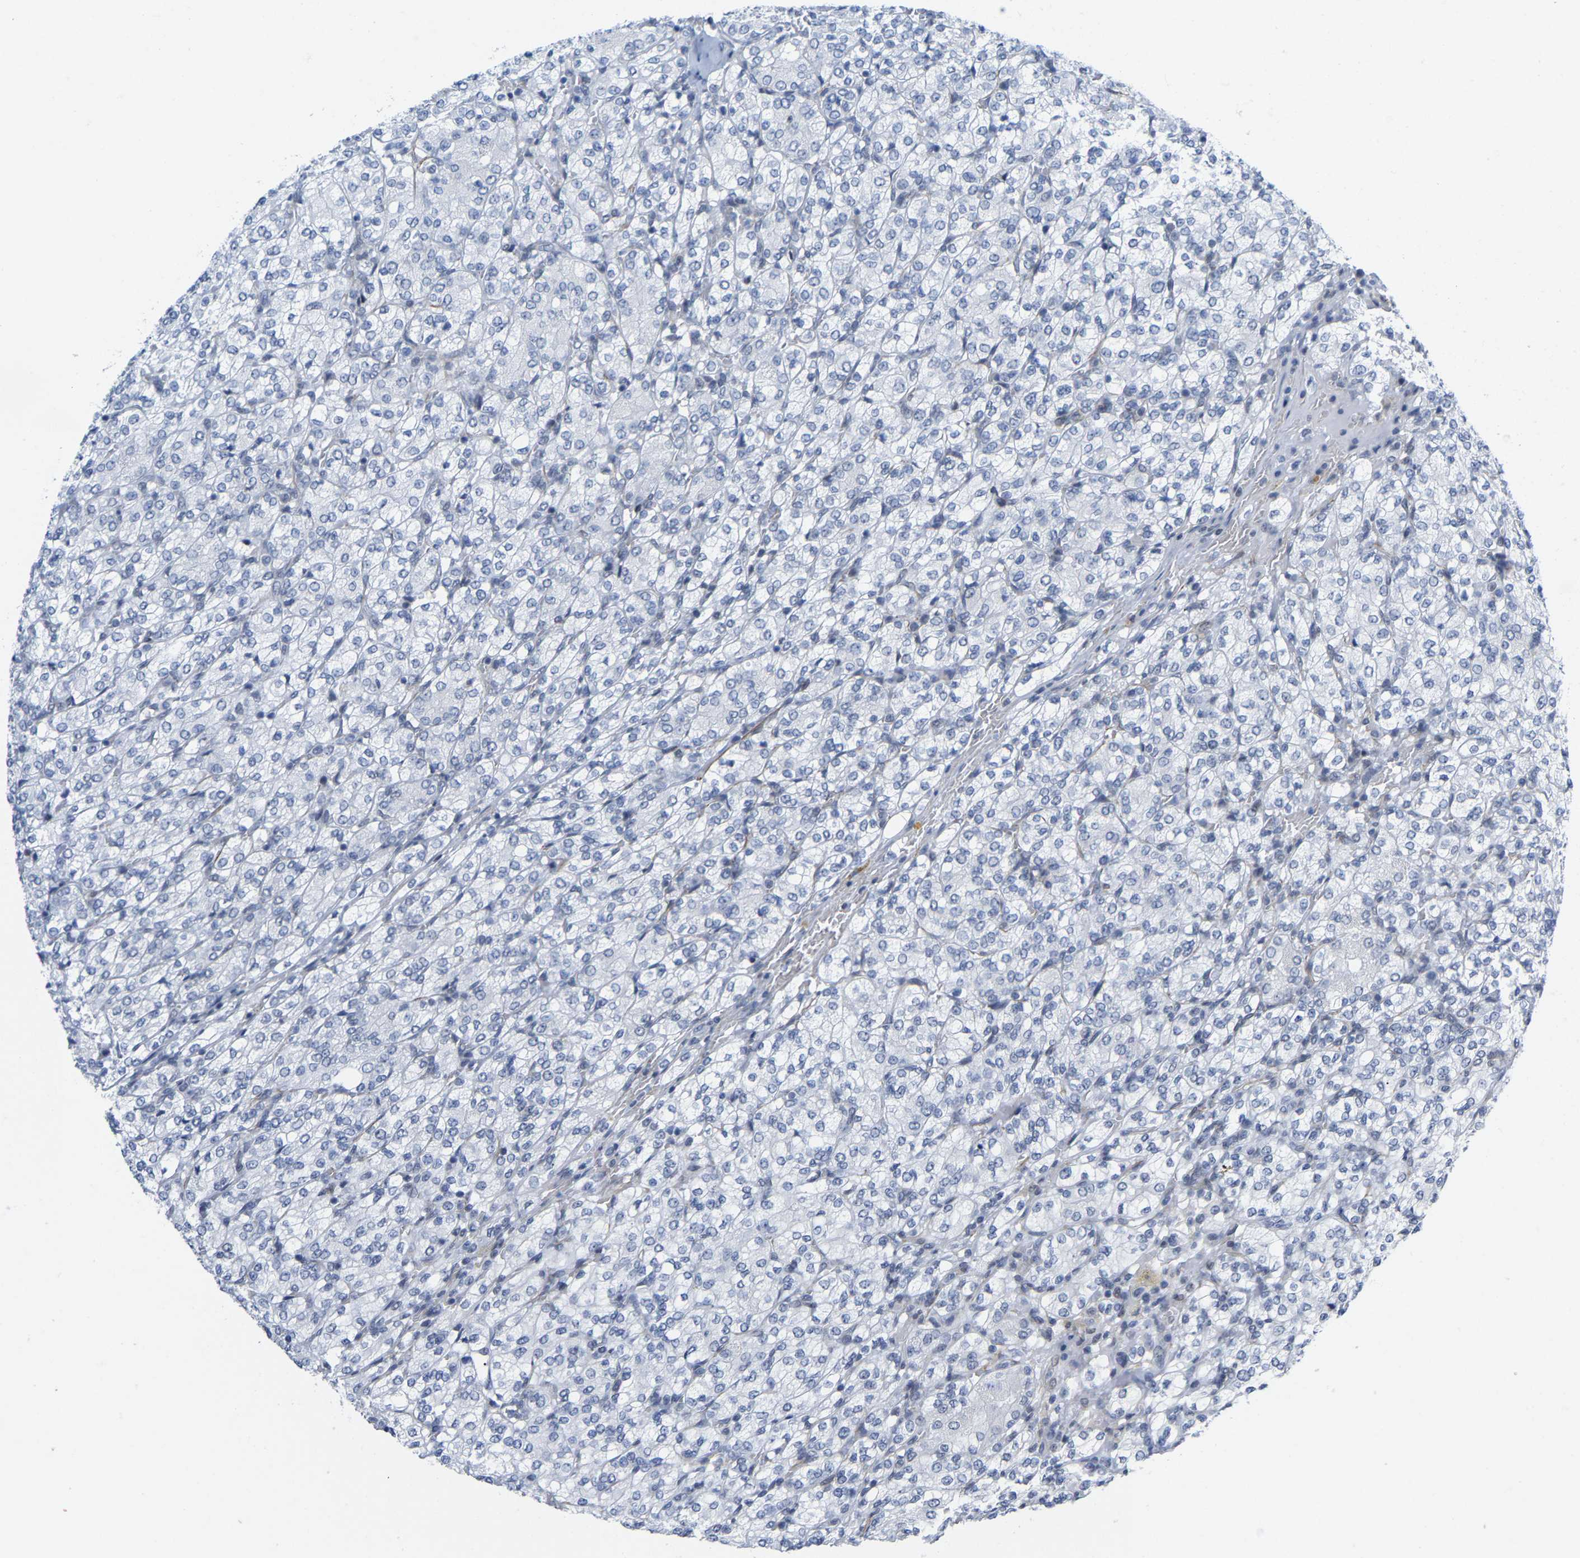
{"staining": {"intensity": "negative", "quantity": "none", "location": "none"}, "tissue": "renal cancer", "cell_type": "Tumor cells", "image_type": "cancer", "snomed": [{"axis": "morphology", "description": "Adenocarcinoma, NOS"}, {"axis": "topography", "description": "Kidney"}], "caption": "Human renal adenocarcinoma stained for a protein using immunohistochemistry displays no expression in tumor cells.", "gene": "FAM180A", "patient": {"sex": "male", "age": 77}}